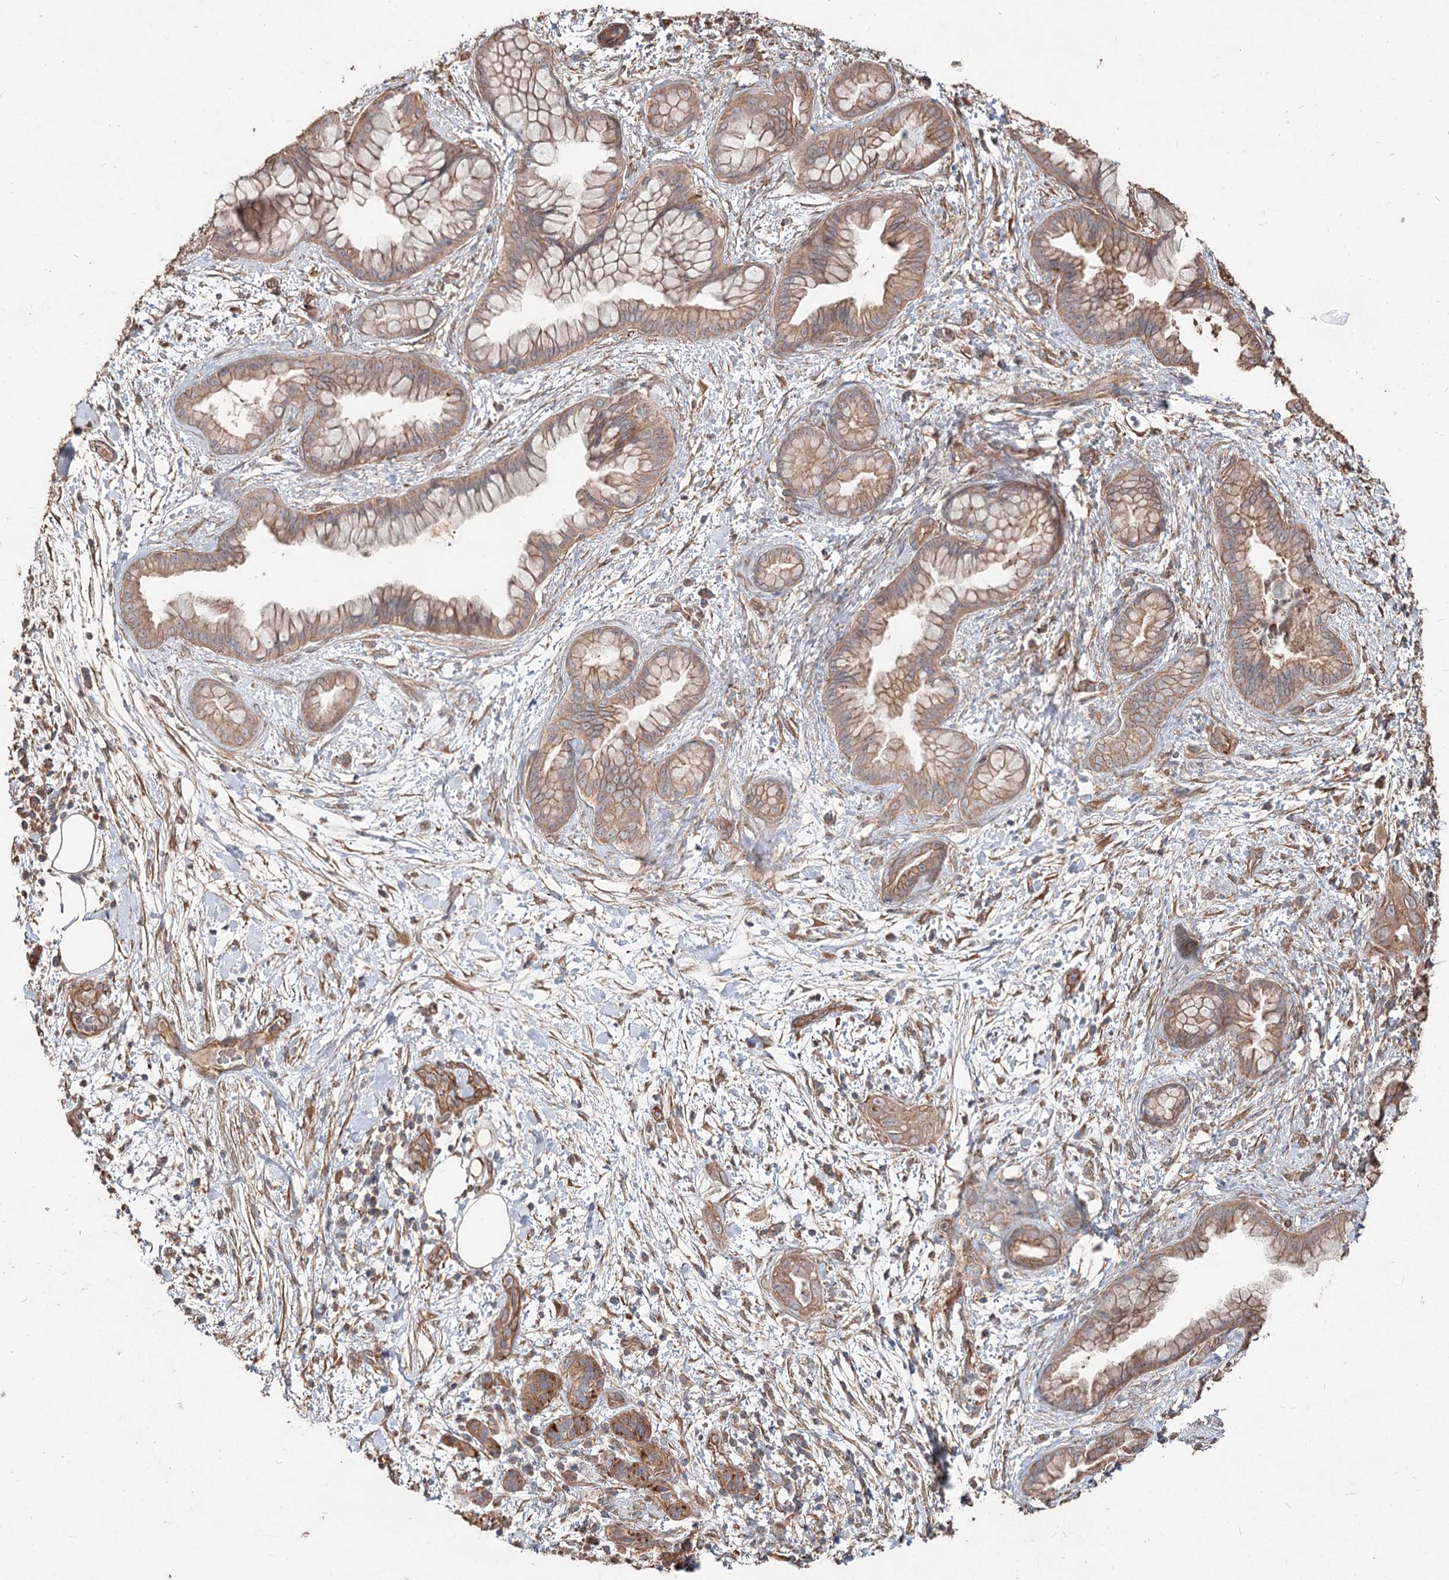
{"staining": {"intensity": "moderate", "quantity": ">75%", "location": "cytoplasmic/membranous"}, "tissue": "pancreatic cancer", "cell_type": "Tumor cells", "image_type": "cancer", "snomed": [{"axis": "morphology", "description": "Adenocarcinoma, NOS"}, {"axis": "topography", "description": "Pancreas"}], "caption": "Human pancreatic cancer stained for a protein (brown) shows moderate cytoplasmic/membranous positive staining in about >75% of tumor cells.", "gene": "SPART", "patient": {"sex": "female", "age": 78}}